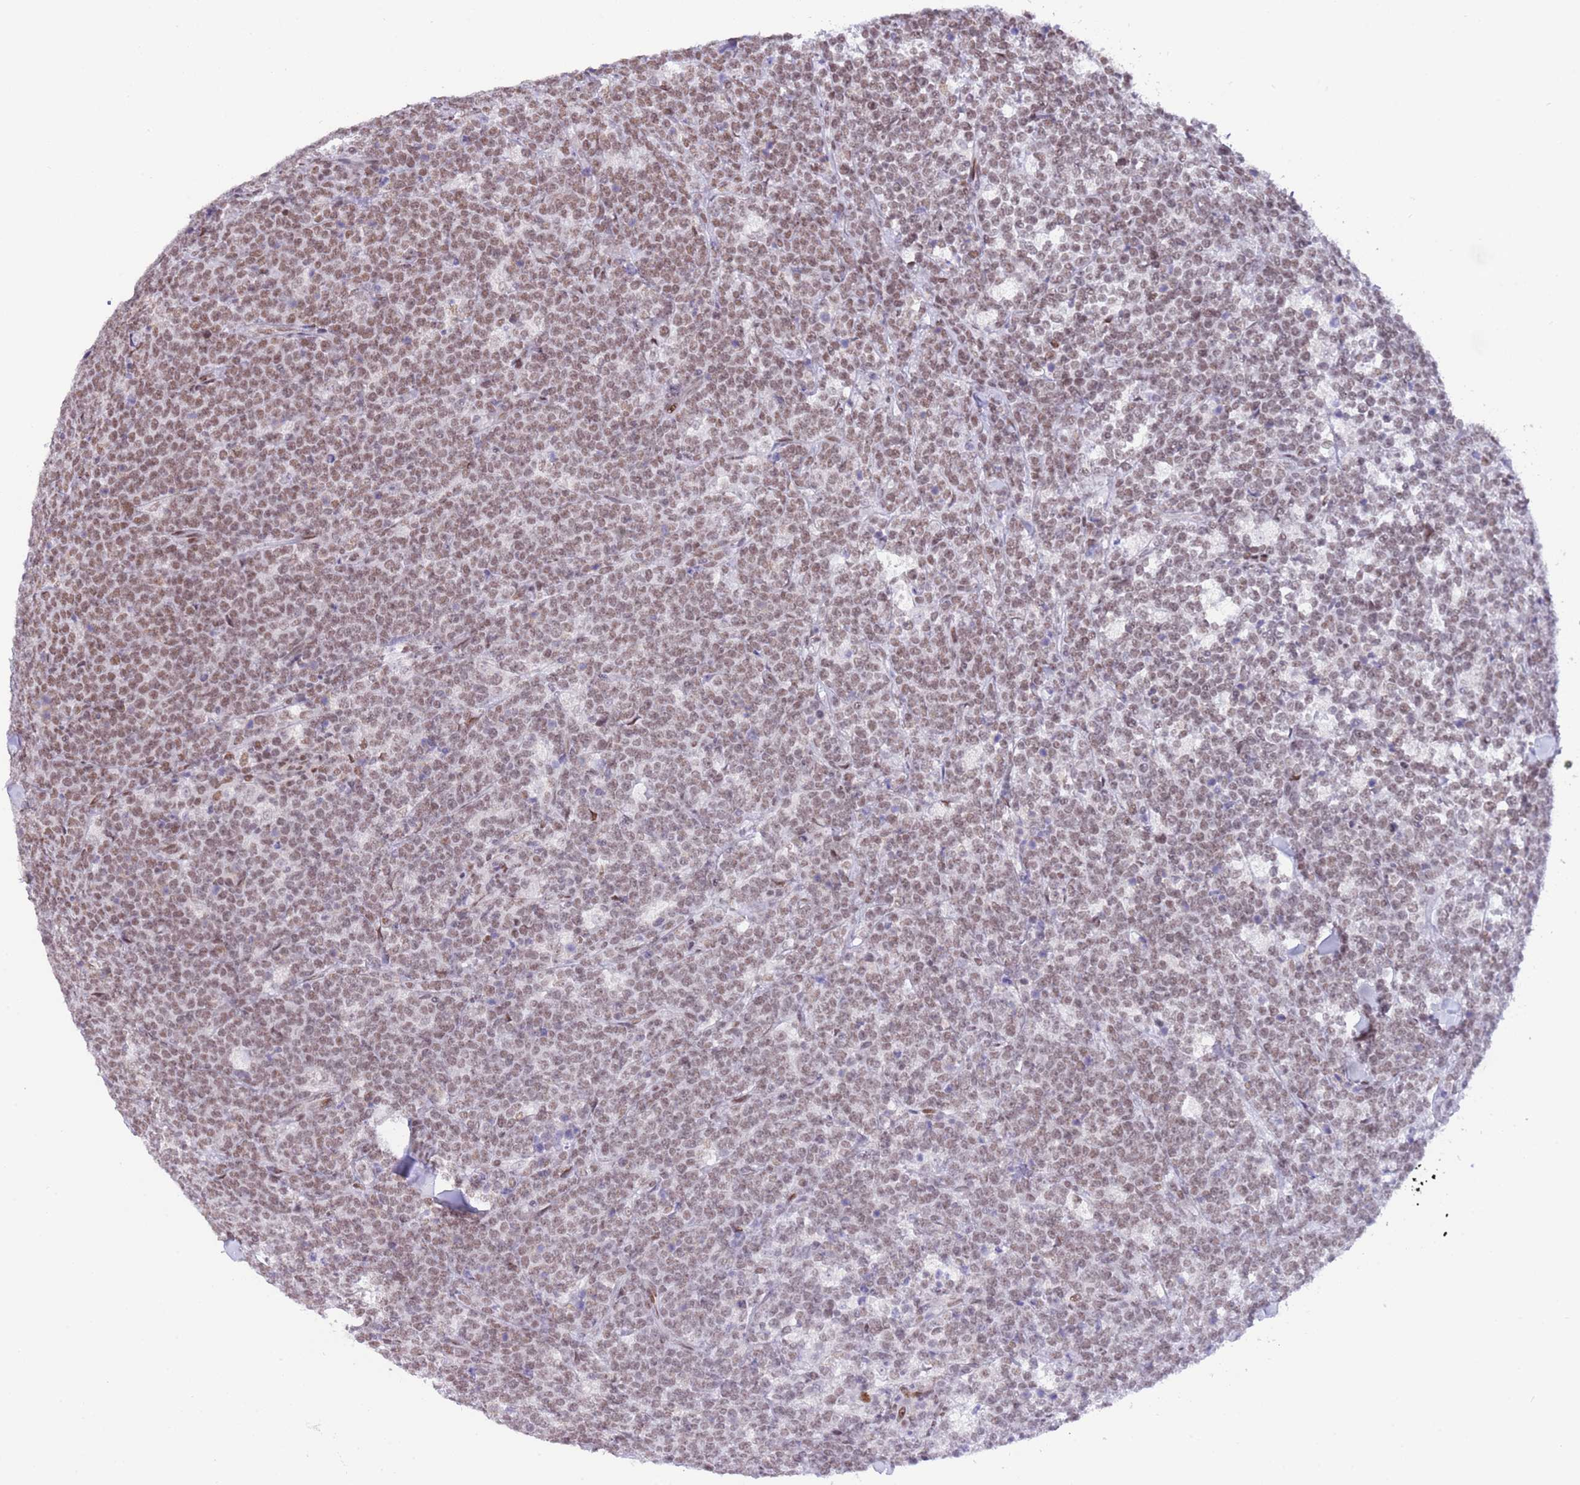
{"staining": {"intensity": "moderate", "quantity": ">75%", "location": "nuclear"}, "tissue": "lymphoma", "cell_type": "Tumor cells", "image_type": "cancer", "snomed": [{"axis": "morphology", "description": "Malignant lymphoma, non-Hodgkin's type, High grade"}, {"axis": "topography", "description": "Small intestine"}], "caption": "Immunohistochemical staining of lymphoma demonstrates moderate nuclear protein expression in approximately >75% of tumor cells.", "gene": "ZNF382", "patient": {"sex": "male", "age": 8}}